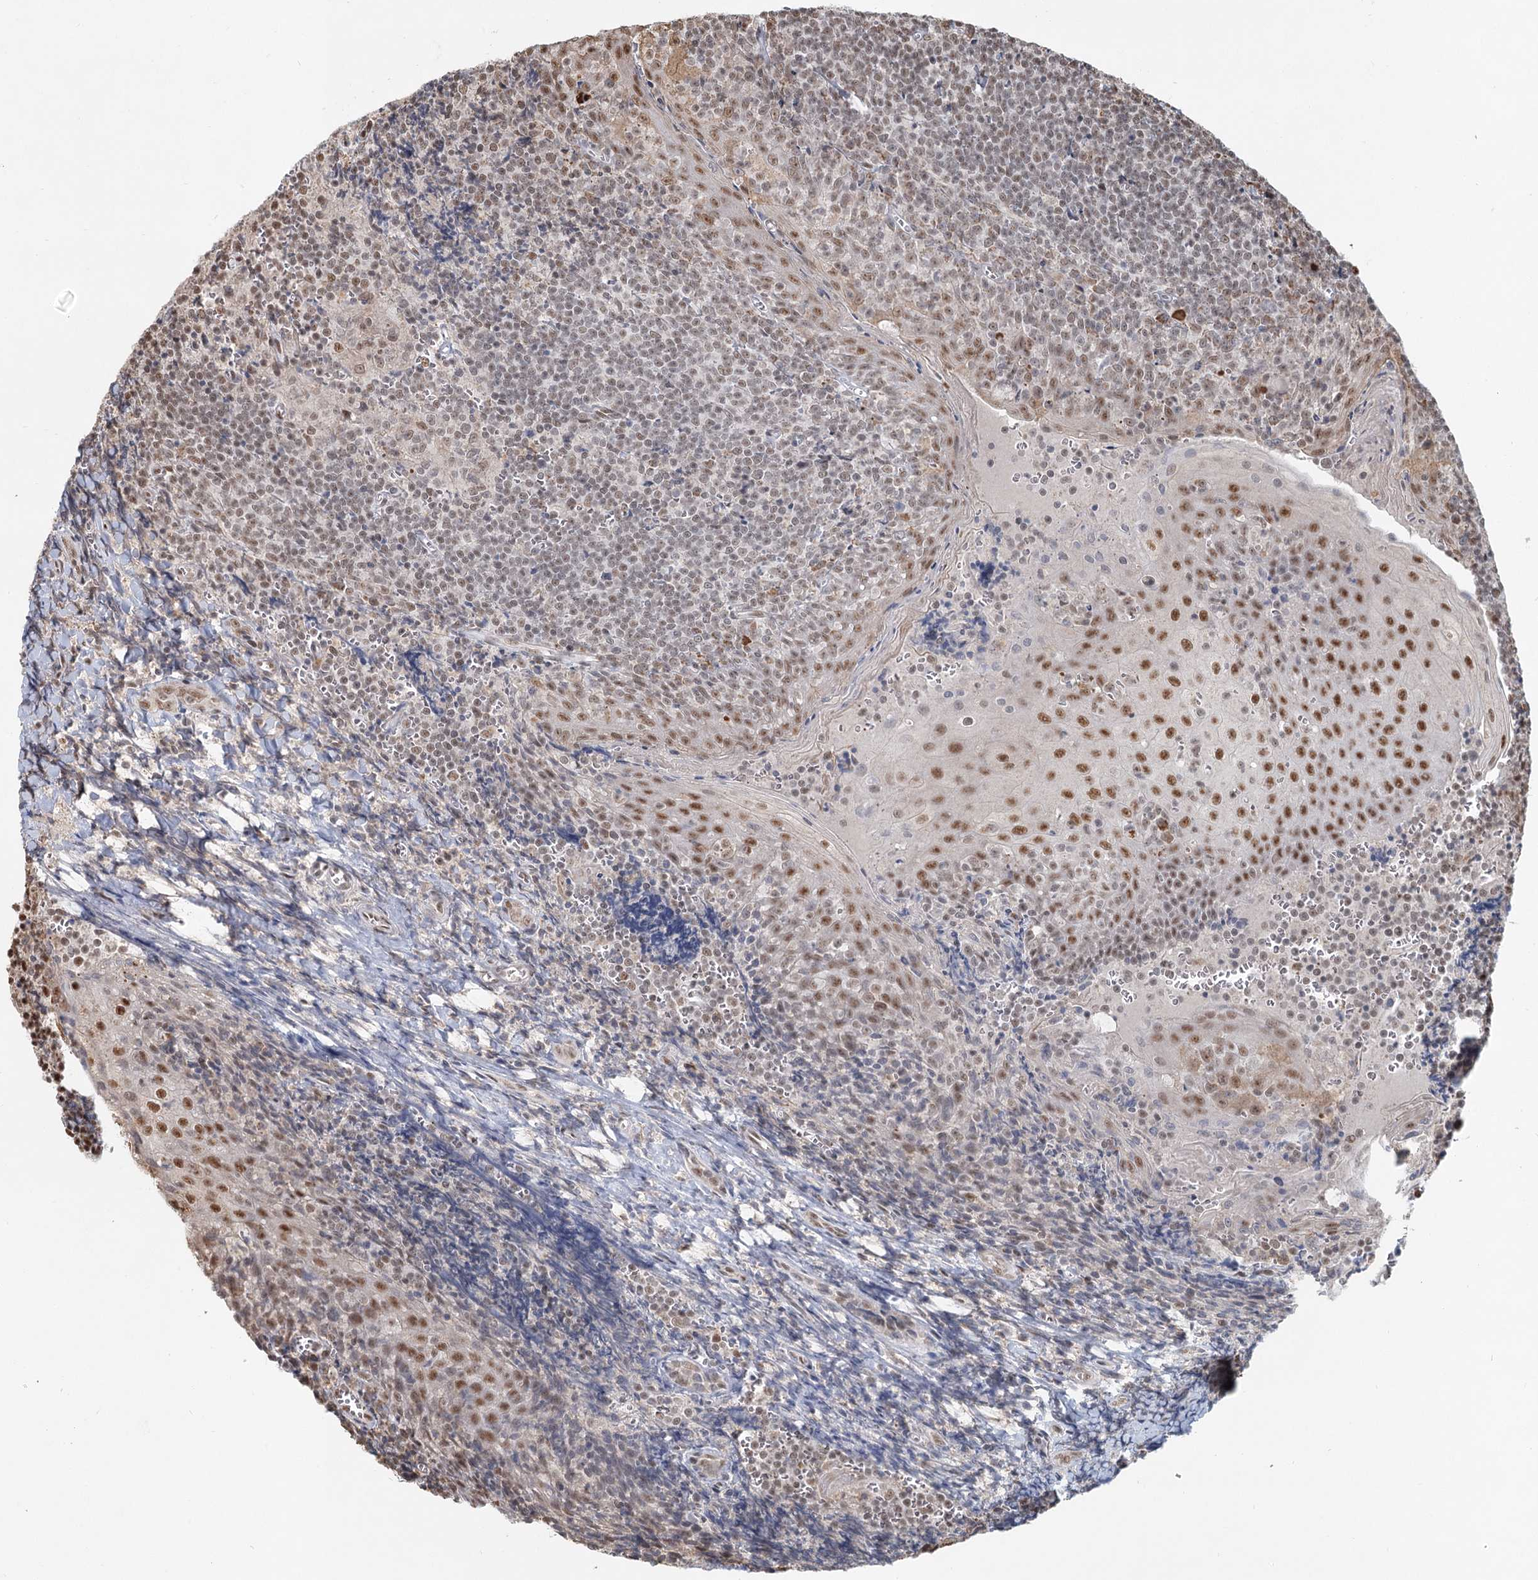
{"staining": {"intensity": "moderate", "quantity": "25%-75%", "location": "nuclear"}, "tissue": "tonsil", "cell_type": "Germinal center cells", "image_type": "normal", "snomed": [{"axis": "morphology", "description": "Normal tissue, NOS"}, {"axis": "topography", "description": "Tonsil"}], "caption": "Protein expression analysis of benign tonsil shows moderate nuclear positivity in approximately 25%-75% of germinal center cells.", "gene": "GPALPP1", "patient": {"sex": "male", "age": 27}}